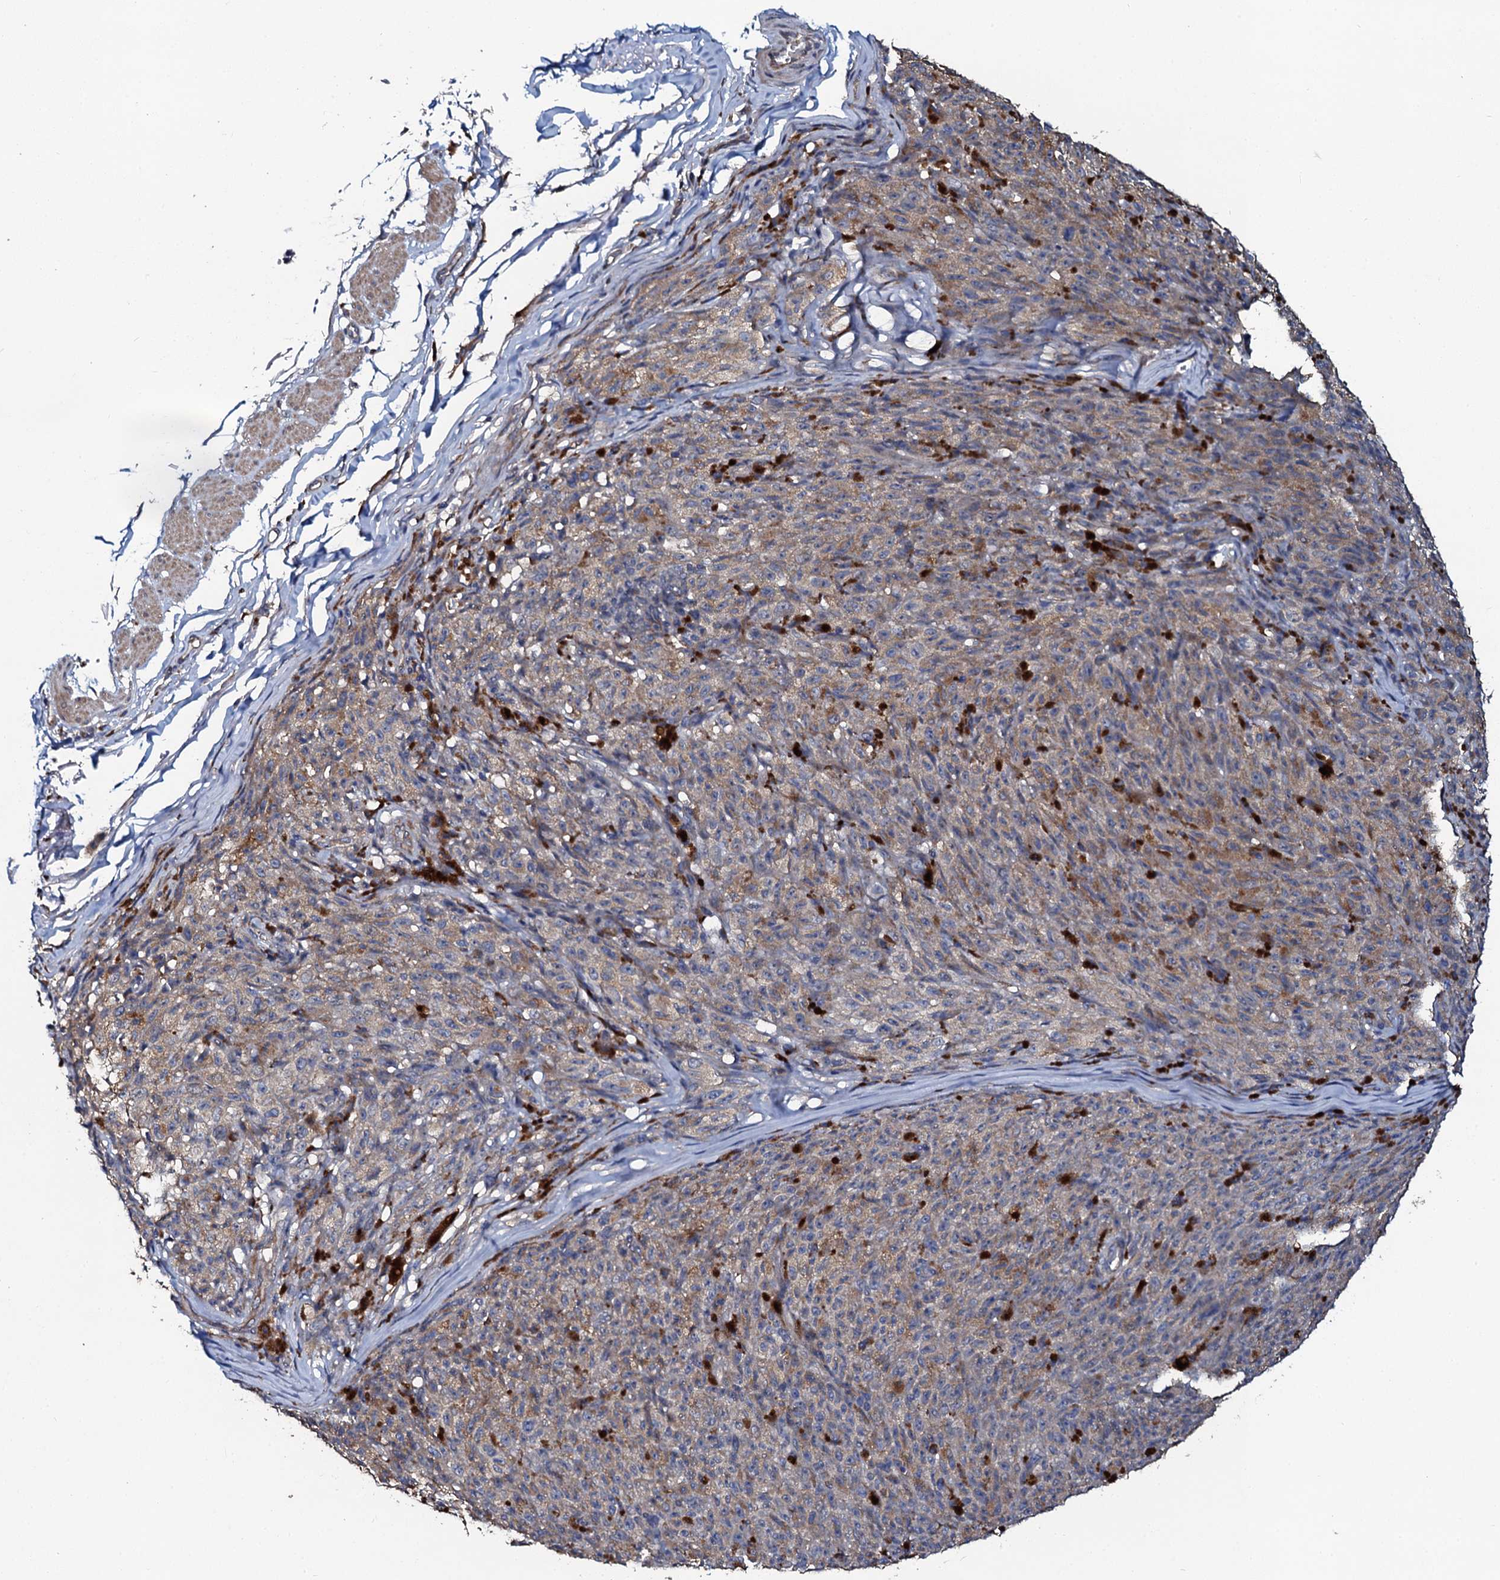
{"staining": {"intensity": "weak", "quantity": "25%-75%", "location": "cytoplasmic/membranous"}, "tissue": "melanoma", "cell_type": "Tumor cells", "image_type": "cancer", "snomed": [{"axis": "morphology", "description": "Malignant melanoma, NOS"}, {"axis": "topography", "description": "Skin"}], "caption": "DAB (3,3'-diaminobenzidine) immunohistochemical staining of human malignant melanoma displays weak cytoplasmic/membranous protein positivity in approximately 25%-75% of tumor cells. Using DAB (brown) and hematoxylin (blue) stains, captured at high magnification using brightfield microscopy.", "gene": "GLCE", "patient": {"sex": "female", "age": 82}}